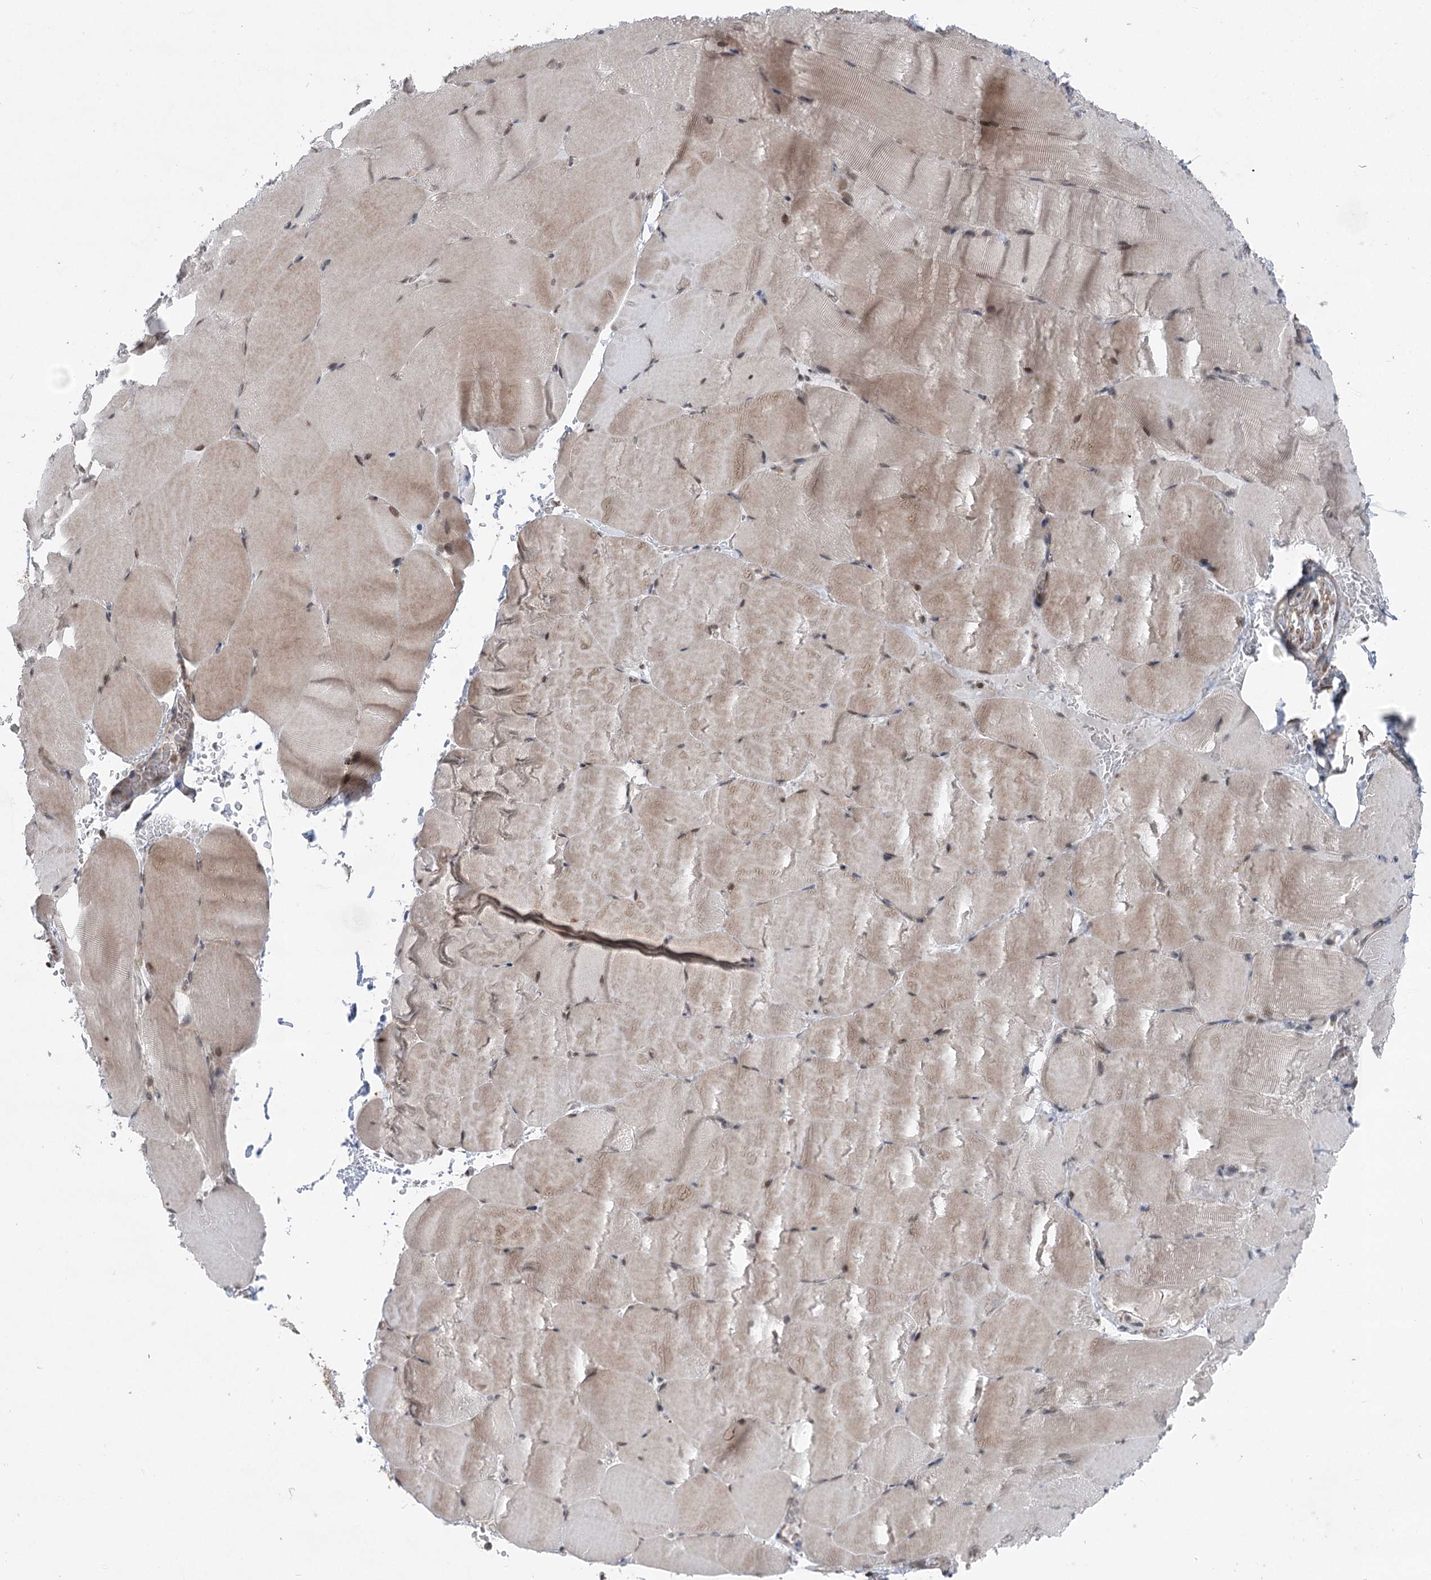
{"staining": {"intensity": "moderate", "quantity": "<25%", "location": "nuclear"}, "tissue": "skeletal muscle", "cell_type": "Myocytes", "image_type": "normal", "snomed": [{"axis": "morphology", "description": "Normal tissue, NOS"}, {"axis": "topography", "description": "Skeletal muscle"}, {"axis": "topography", "description": "Parathyroid gland"}], "caption": "Protein staining of normal skeletal muscle reveals moderate nuclear expression in approximately <25% of myocytes. Immunohistochemistry stains the protein of interest in brown and the nuclei are stained blue.", "gene": "CCSER2", "patient": {"sex": "female", "age": 37}}